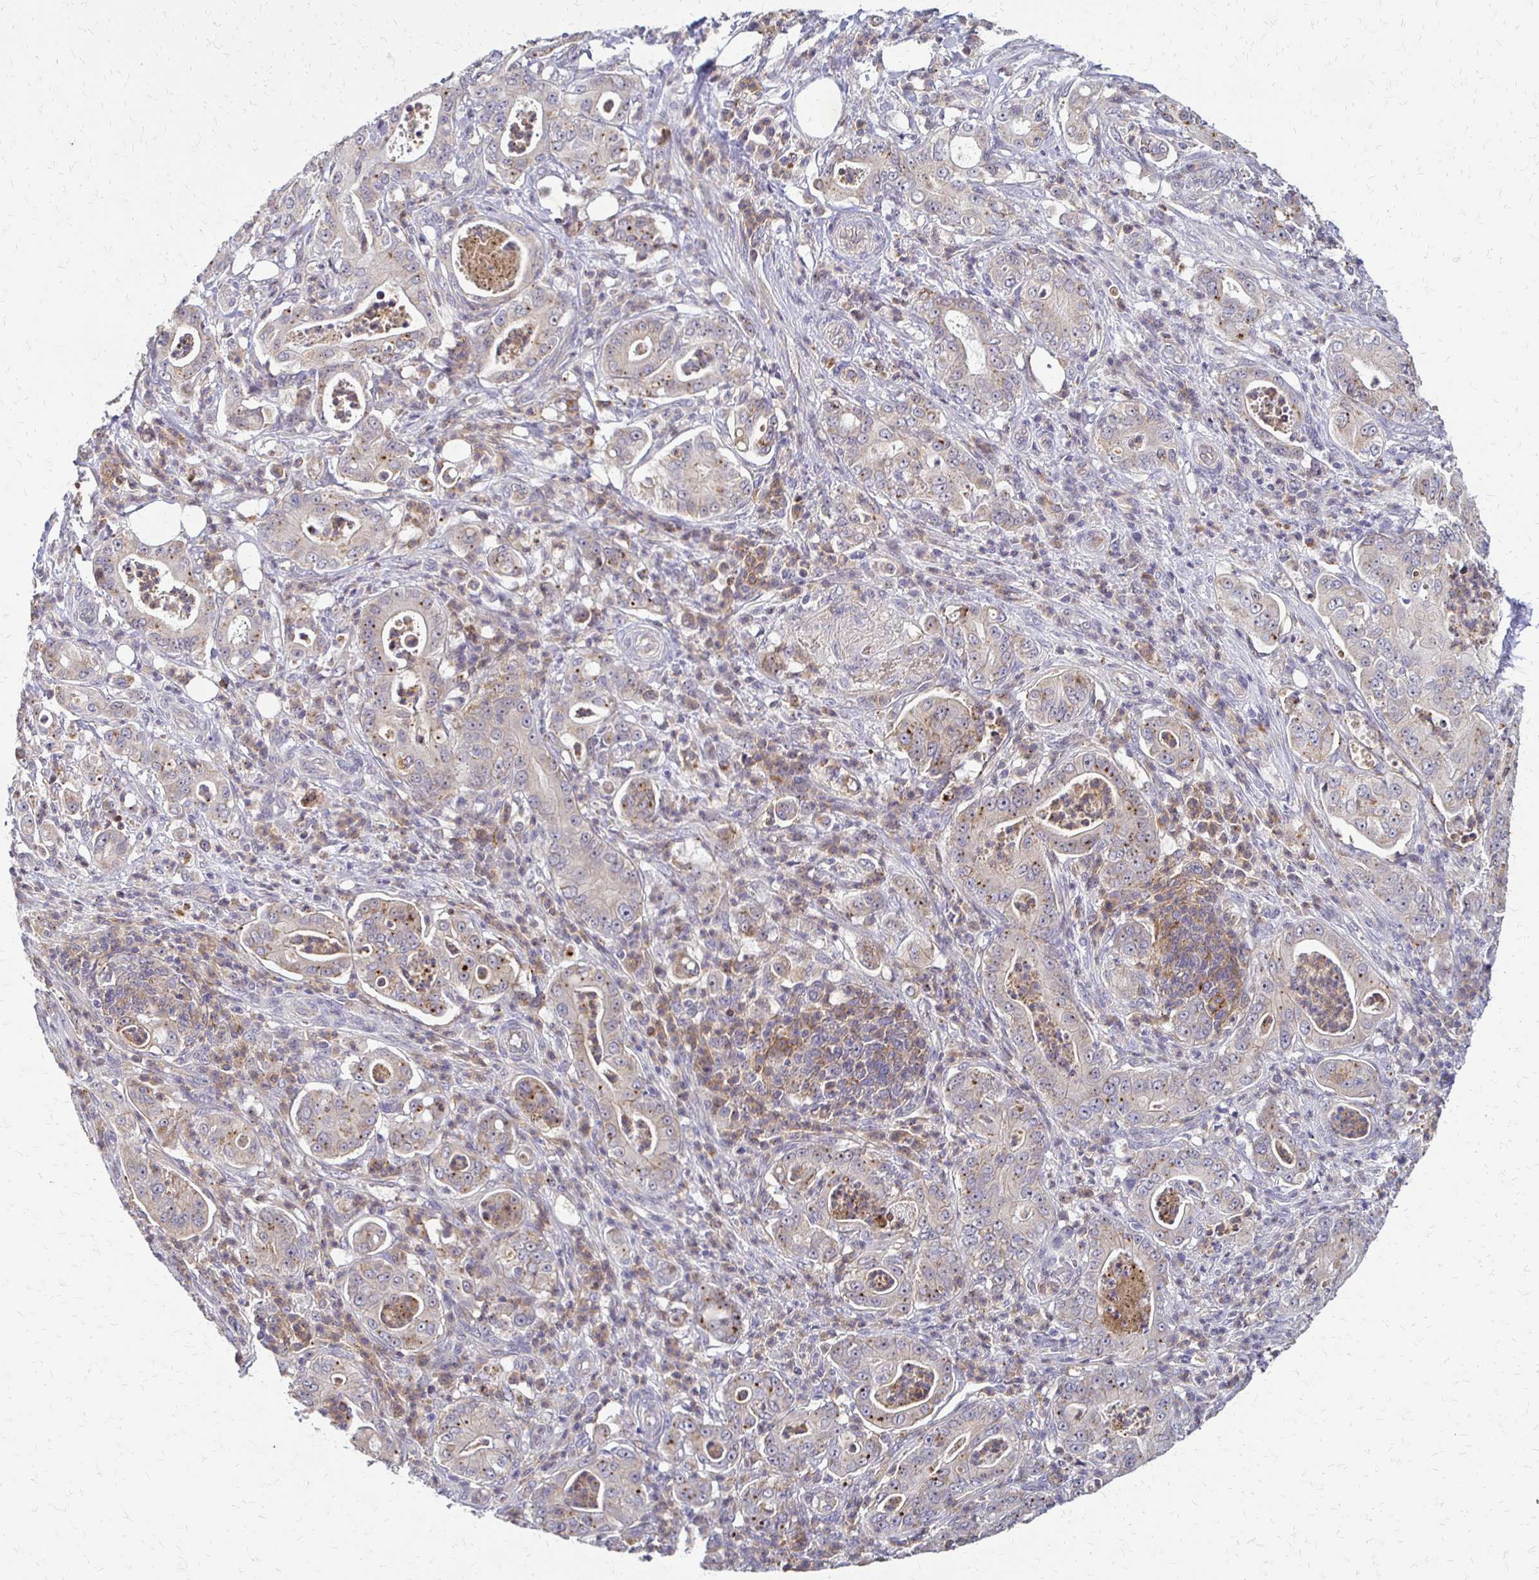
{"staining": {"intensity": "weak", "quantity": "25%-75%", "location": "cytoplasmic/membranous"}, "tissue": "pancreatic cancer", "cell_type": "Tumor cells", "image_type": "cancer", "snomed": [{"axis": "morphology", "description": "Adenocarcinoma, NOS"}, {"axis": "topography", "description": "Pancreas"}], "caption": "Protein expression analysis of human pancreatic cancer (adenocarcinoma) reveals weak cytoplasmic/membranous positivity in about 25%-75% of tumor cells.", "gene": "SLC9A9", "patient": {"sex": "male", "age": 71}}